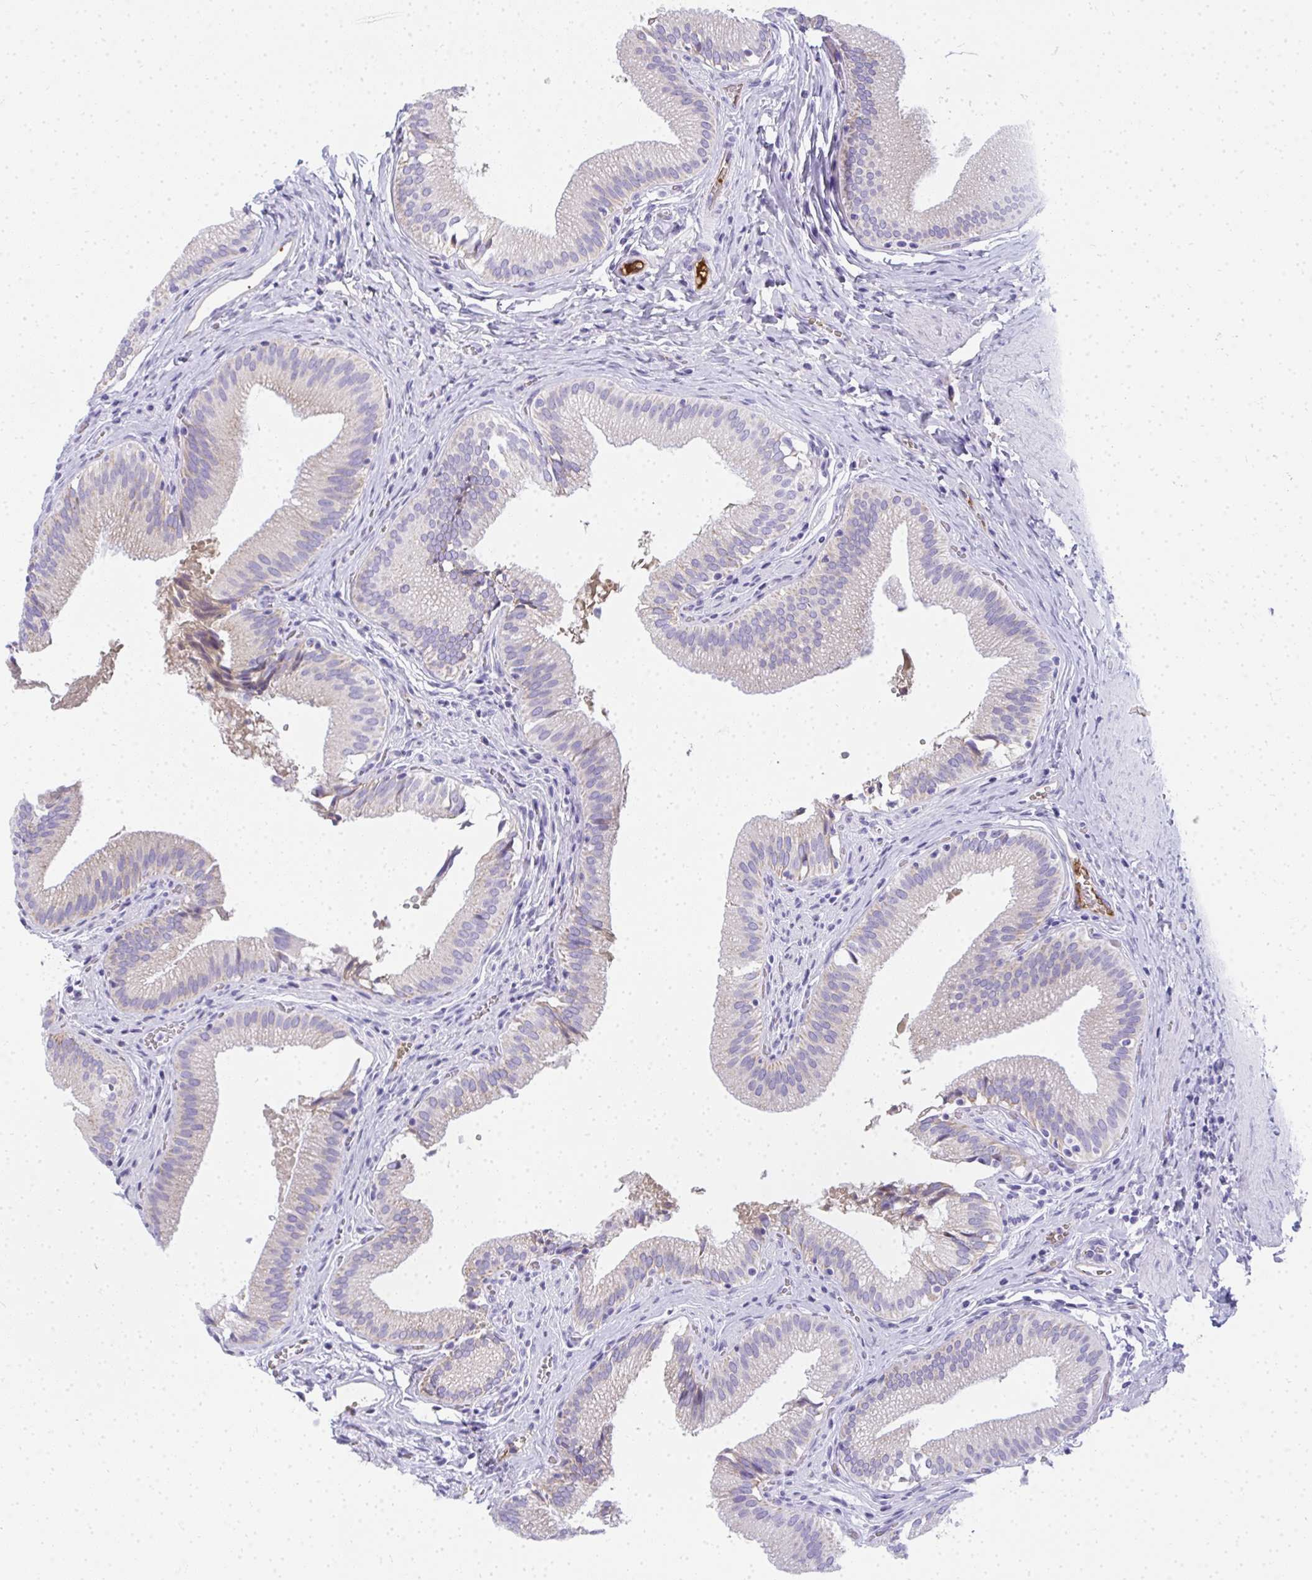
{"staining": {"intensity": "negative", "quantity": "none", "location": "none"}, "tissue": "gallbladder", "cell_type": "Glandular cells", "image_type": "normal", "snomed": [{"axis": "morphology", "description": "Normal tissue, NOS"}, {"axis": "topography", "description": "Gallbladder"}, {"axis": "topography", "description": "Peripheral nerve tissue"}], "caption": "This is an IHC image of unremarkable human gallbladder. There is no staining in glandular cells.", "gene": "ZSWIM3", "patient": {"sex": "male", "age": 17}}